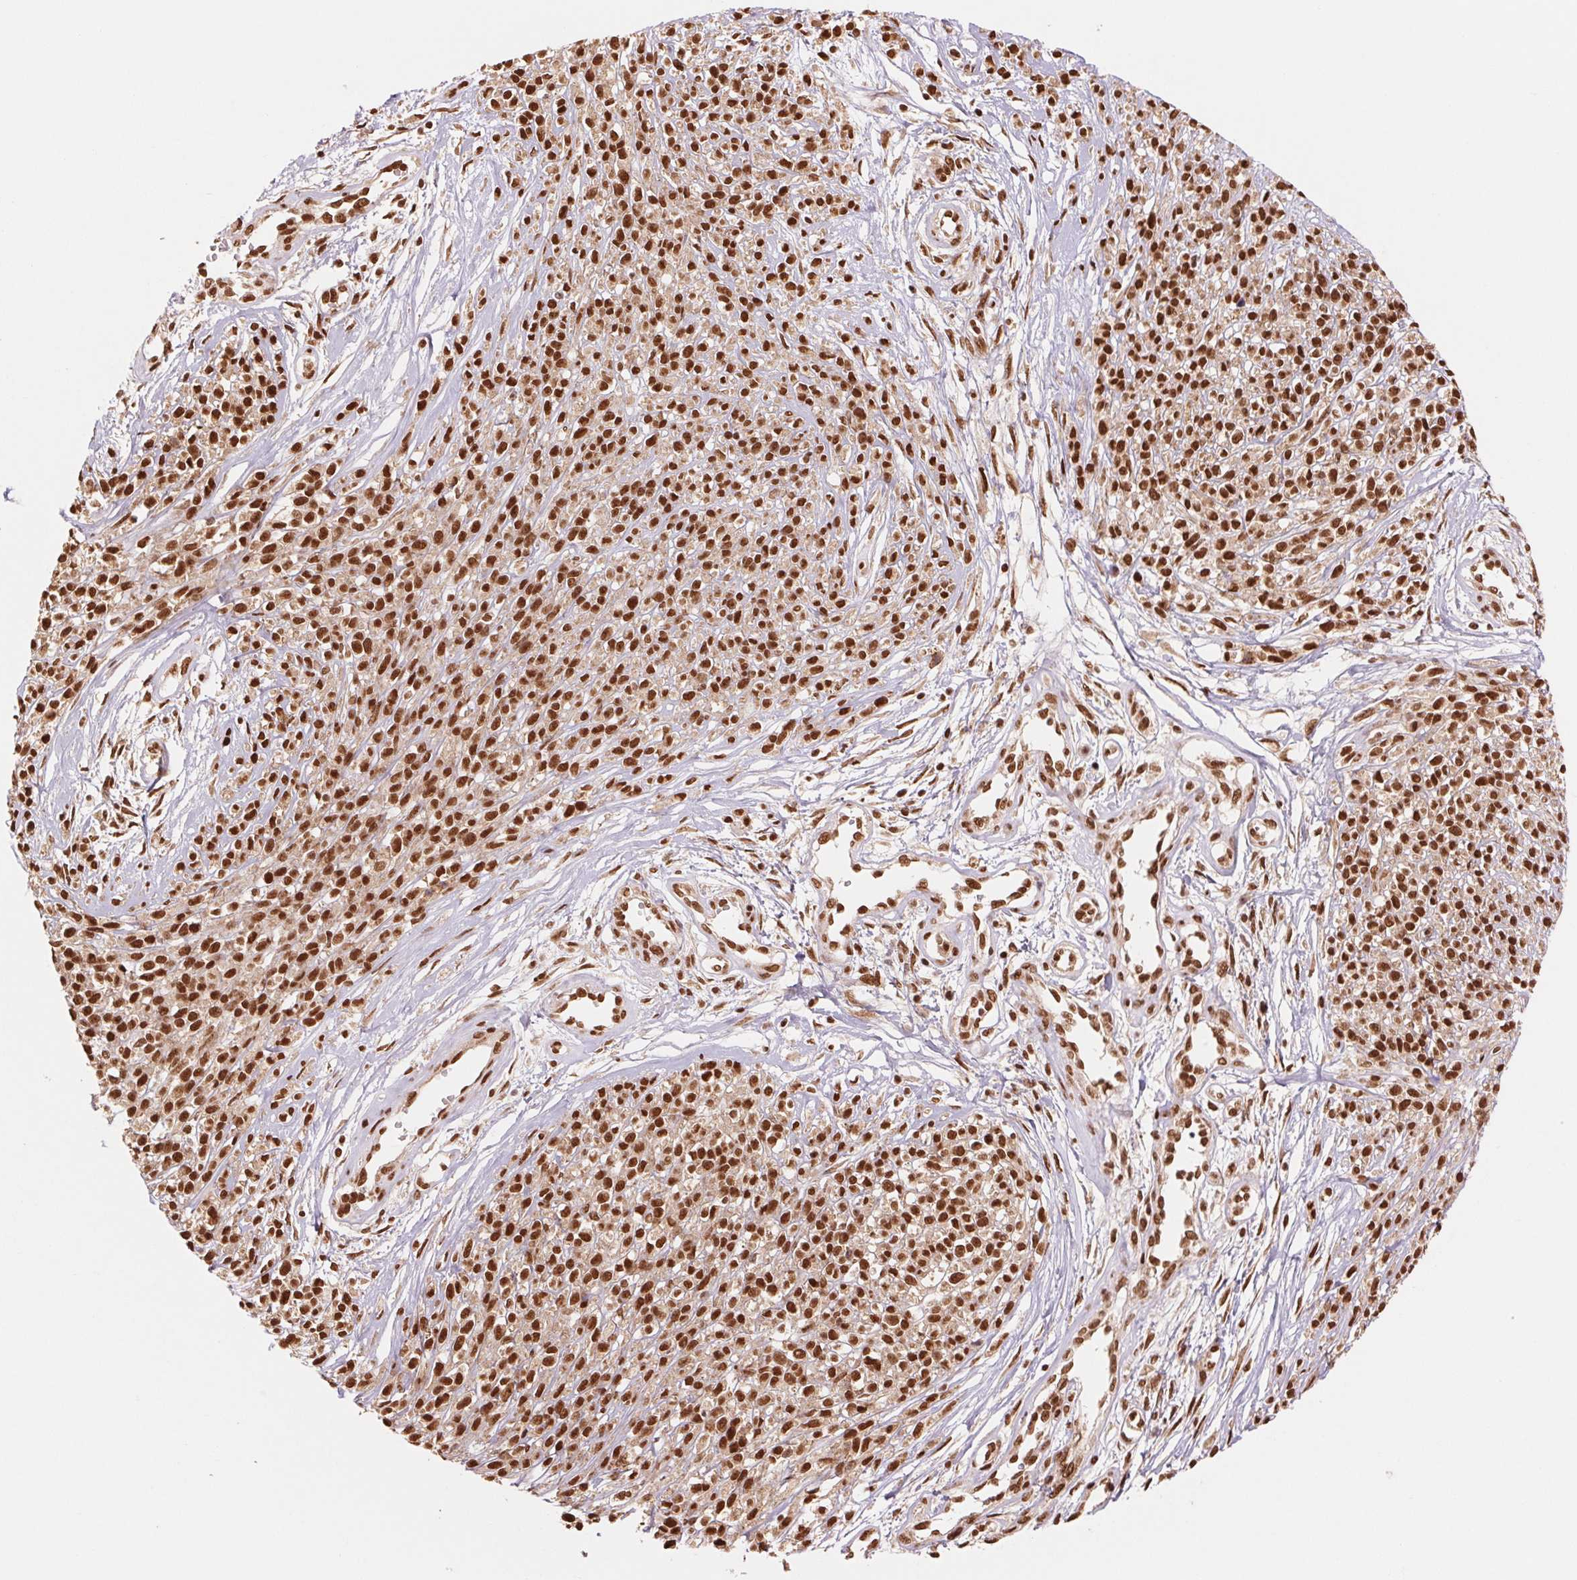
{"staining": {"intensity": "strong", "quantity": ">75%", "location": "nuclear"}, "tissue": "melanoma", "cell_type": "Tumor cells", "image_type": "cancer", "snomed": [{"axis": "morphology", "description": "Malignant melanoma, NOS"}, {"axis": "topography", "description": "Skin"}, {"axis": "topography", "description": "Skin of trunk"}], "caption": "IHC photomicrograph of human malignant melanoma stained for a protein (brown), which shows high levels of strong nuclear expression in approximately >75% of tumor cells.", "gene": "TTLL9", "patient": {"sex": "male", "age": 74}}